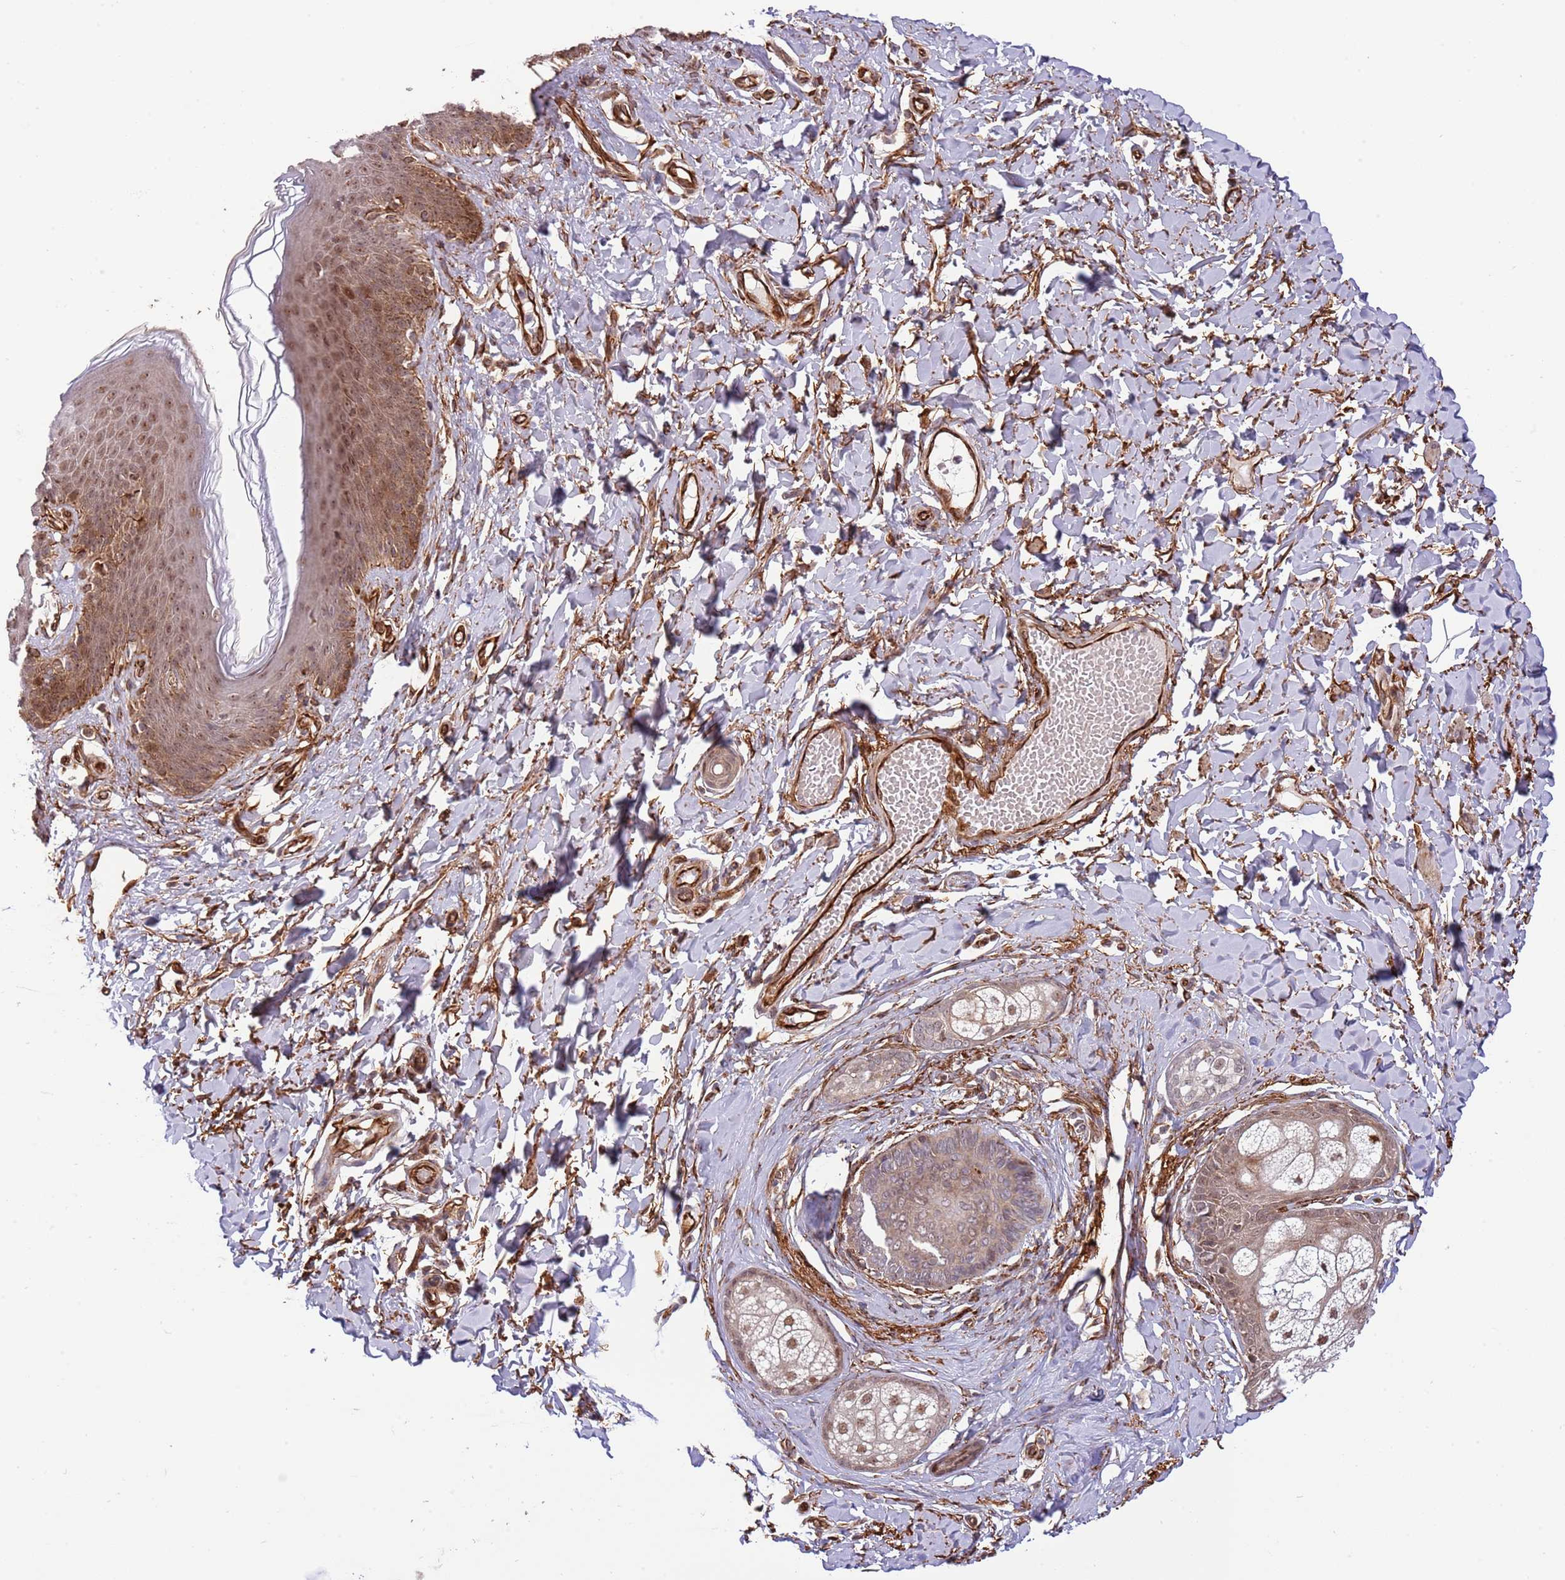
{"staining": {"intensity": "moderate", "quantity": ">75%", "location": "cytoplasmic/membranous,nuclear"}, "tissue": "skin", "cell_type": "Epidermal cells", "image_type": "normal", "snomed": [{"axis": "morphology", "description": "Normal tissue, NOS"}, {"axis": "topography", "description": "Vulva"}], "caption": "This image exhibits immunohistochemistry (IHC) staining of normal human skin, with medium moderate cytoplasmic/membranous,nuclear positivity in approximately >75% of epidermal cells.", "gene": "NEK3", "patient": {"sex": "female", "age": 66}}